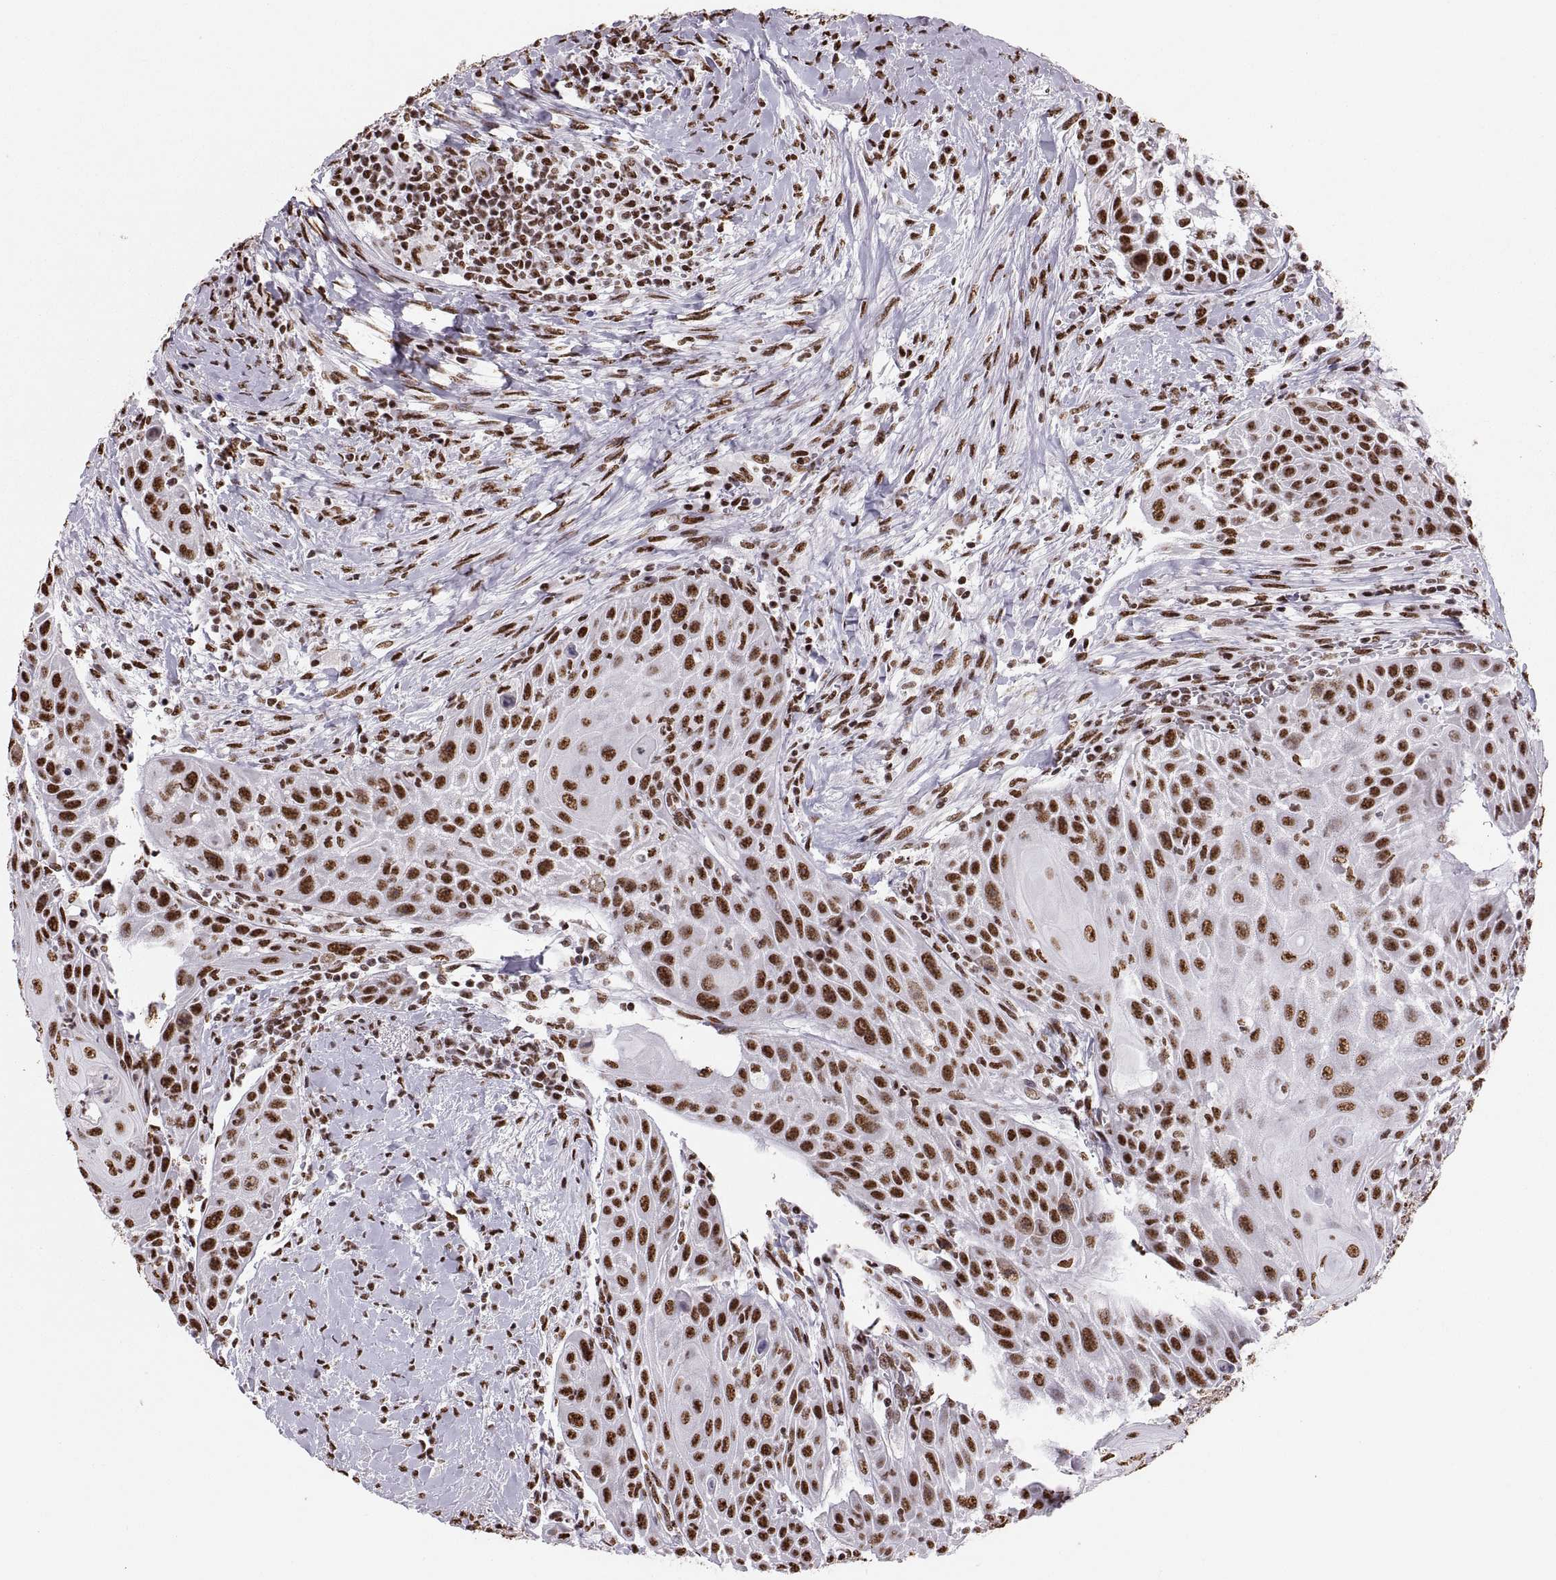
{"staining": {"intensity": "strong", "quantity": ">75%", "location": "nuclear"}, "tissue": "head and neck cancer", "cell_type": "Tumor cells", "image_type": "cancer", "snomed": [{"axis": "morphology", "description": "Squamous cell carcinoma, NOS"}, {"axis": "topography", "description": "Head-Neck"}], "caption": "Head and neck cancer stained for a protein (brown) displays strong nuclear positive positivity in approximately >75% of tumor cells.", "gene": "SNAI1", "patient": {"sex": "male", "age": 69}}